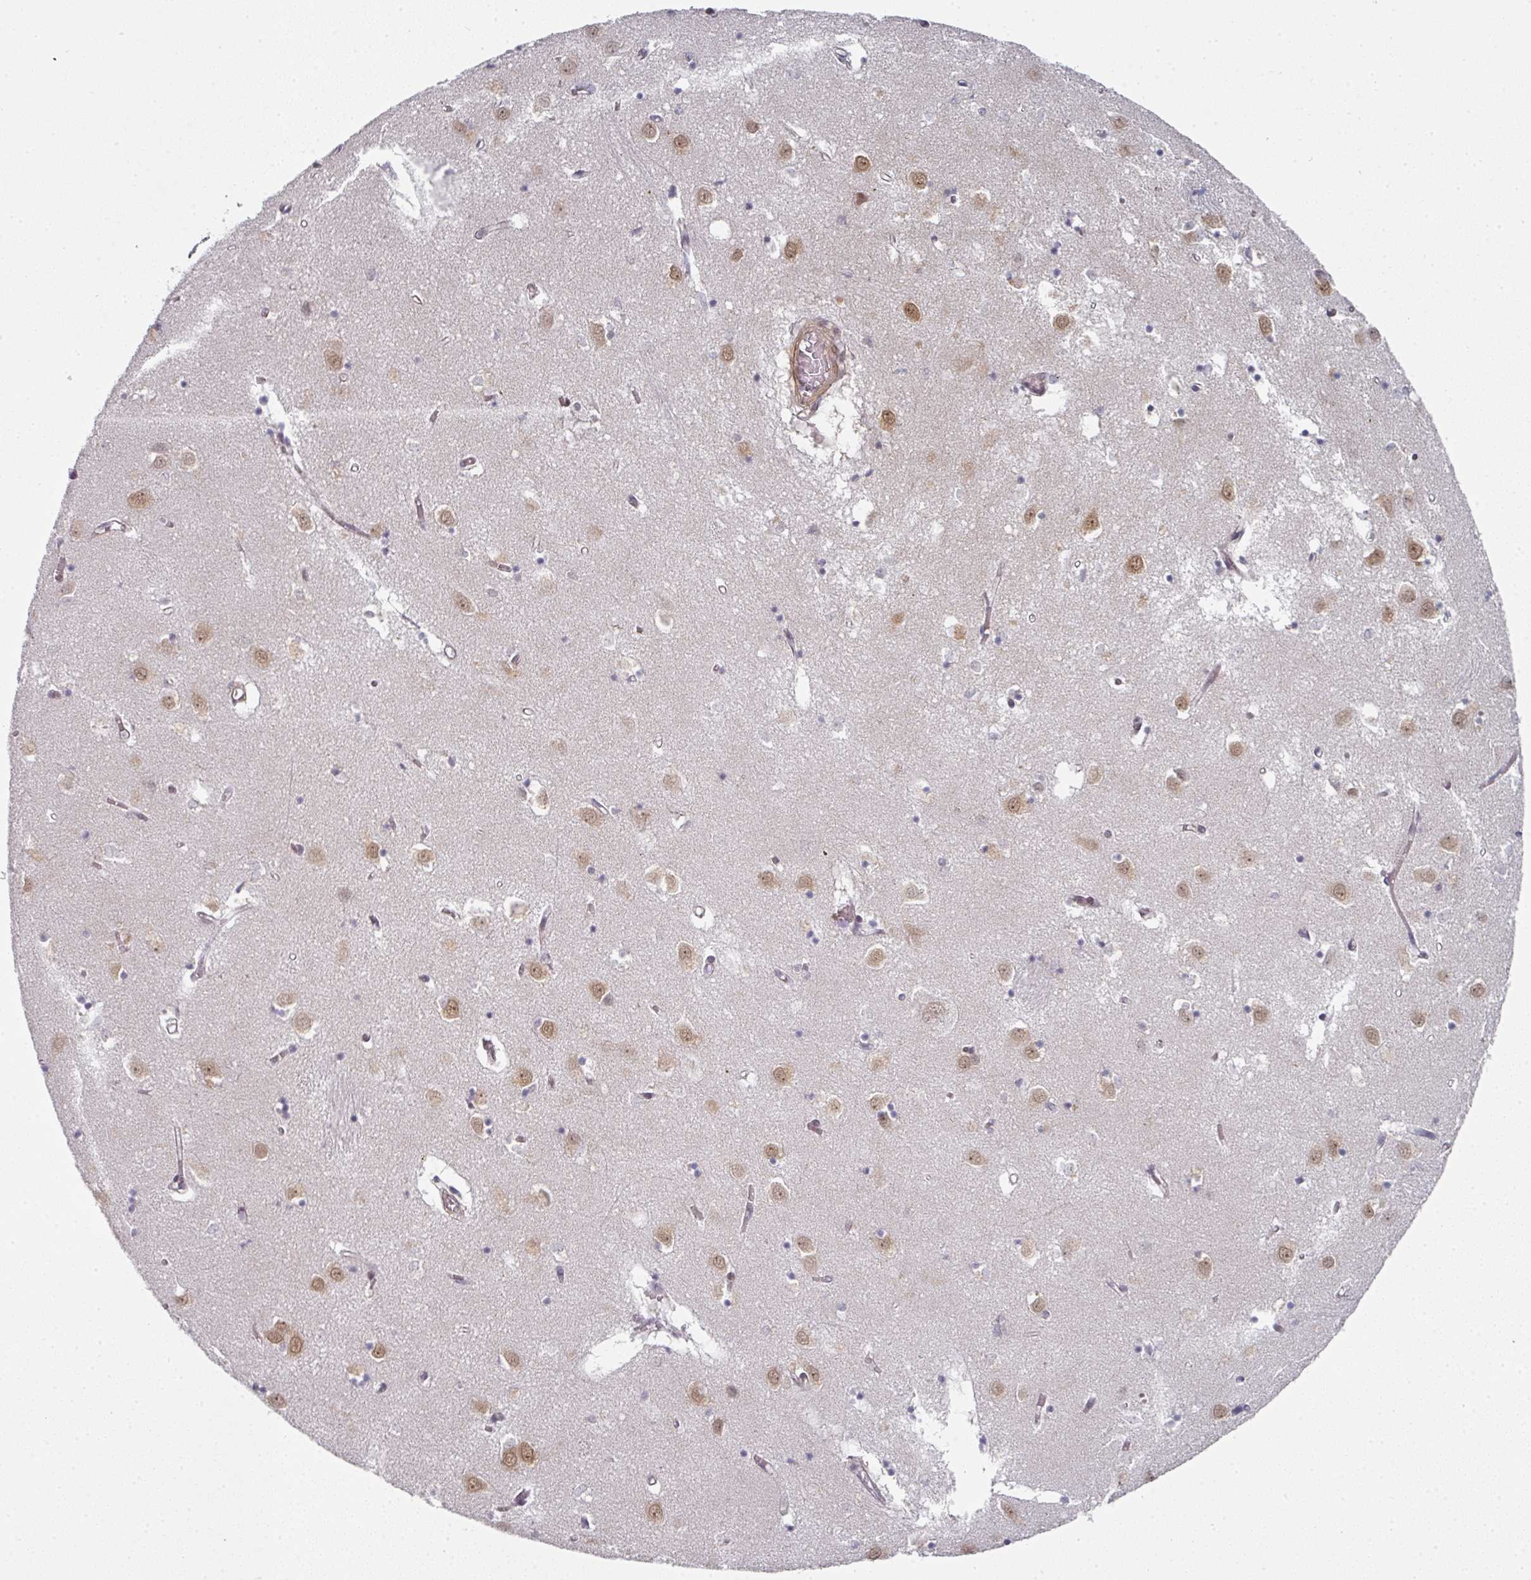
{"staining": {"intensity": "moderate", "quantity": "<25%", "location": "nuclear"}, "tissue": "caudate", "cell_type": "Glial cells", "image_type": "normal", "snomed": [{"axis": "morphology", "description": "Normal tissue, NOS"}, {"axis": "topography", "description": "Lateral ventricle wall"}], "caption": "Normal caudate was stained to show a protein in brown. There is low levels of moderate nuclear expression in approximately <25% of glial cells.", "gene": "TMCC1", "patient": {"sex": "male", "age": 70}}